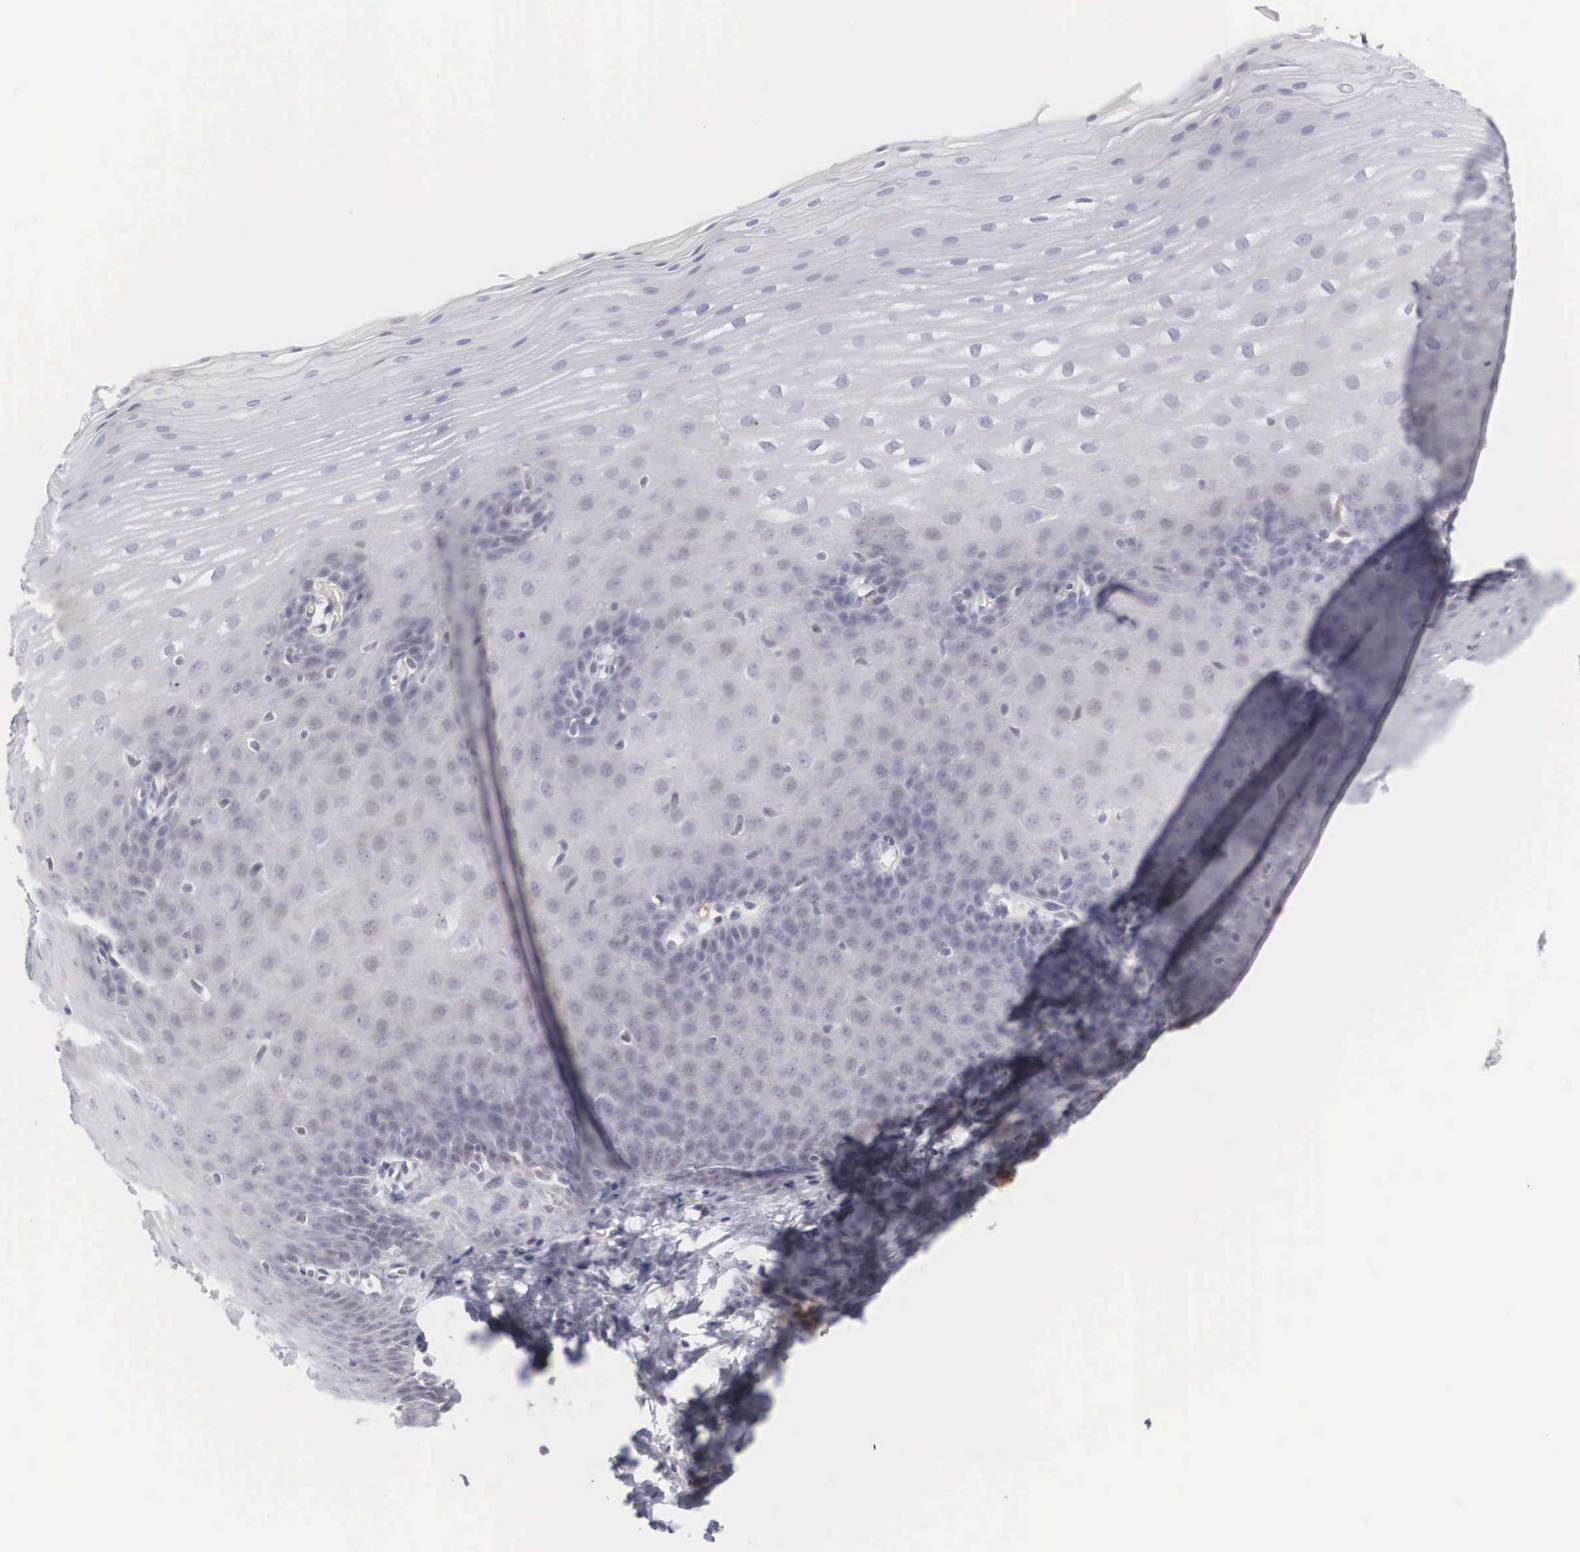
{"staining": {"intensity": "negative", "quantity": "none", "location": "none"}, "tissue": "esophagus", "cell_type": "Squamous epithelial cells", "image_type": "normal", "snomed": [{"axis": "morphology", "description": "Normal tissue, NOS"}, {"axis": "topography", "description": "Esophagus"}], "caption": "This image is of benign esophagus stained with immunohistochemistry to label a protein in brown with the nuclei are counter-stained blue. There is no staining in squamous epithelial cells.", "gene": "RBPJ", "patient": {"sex": "male", "age": 70}}